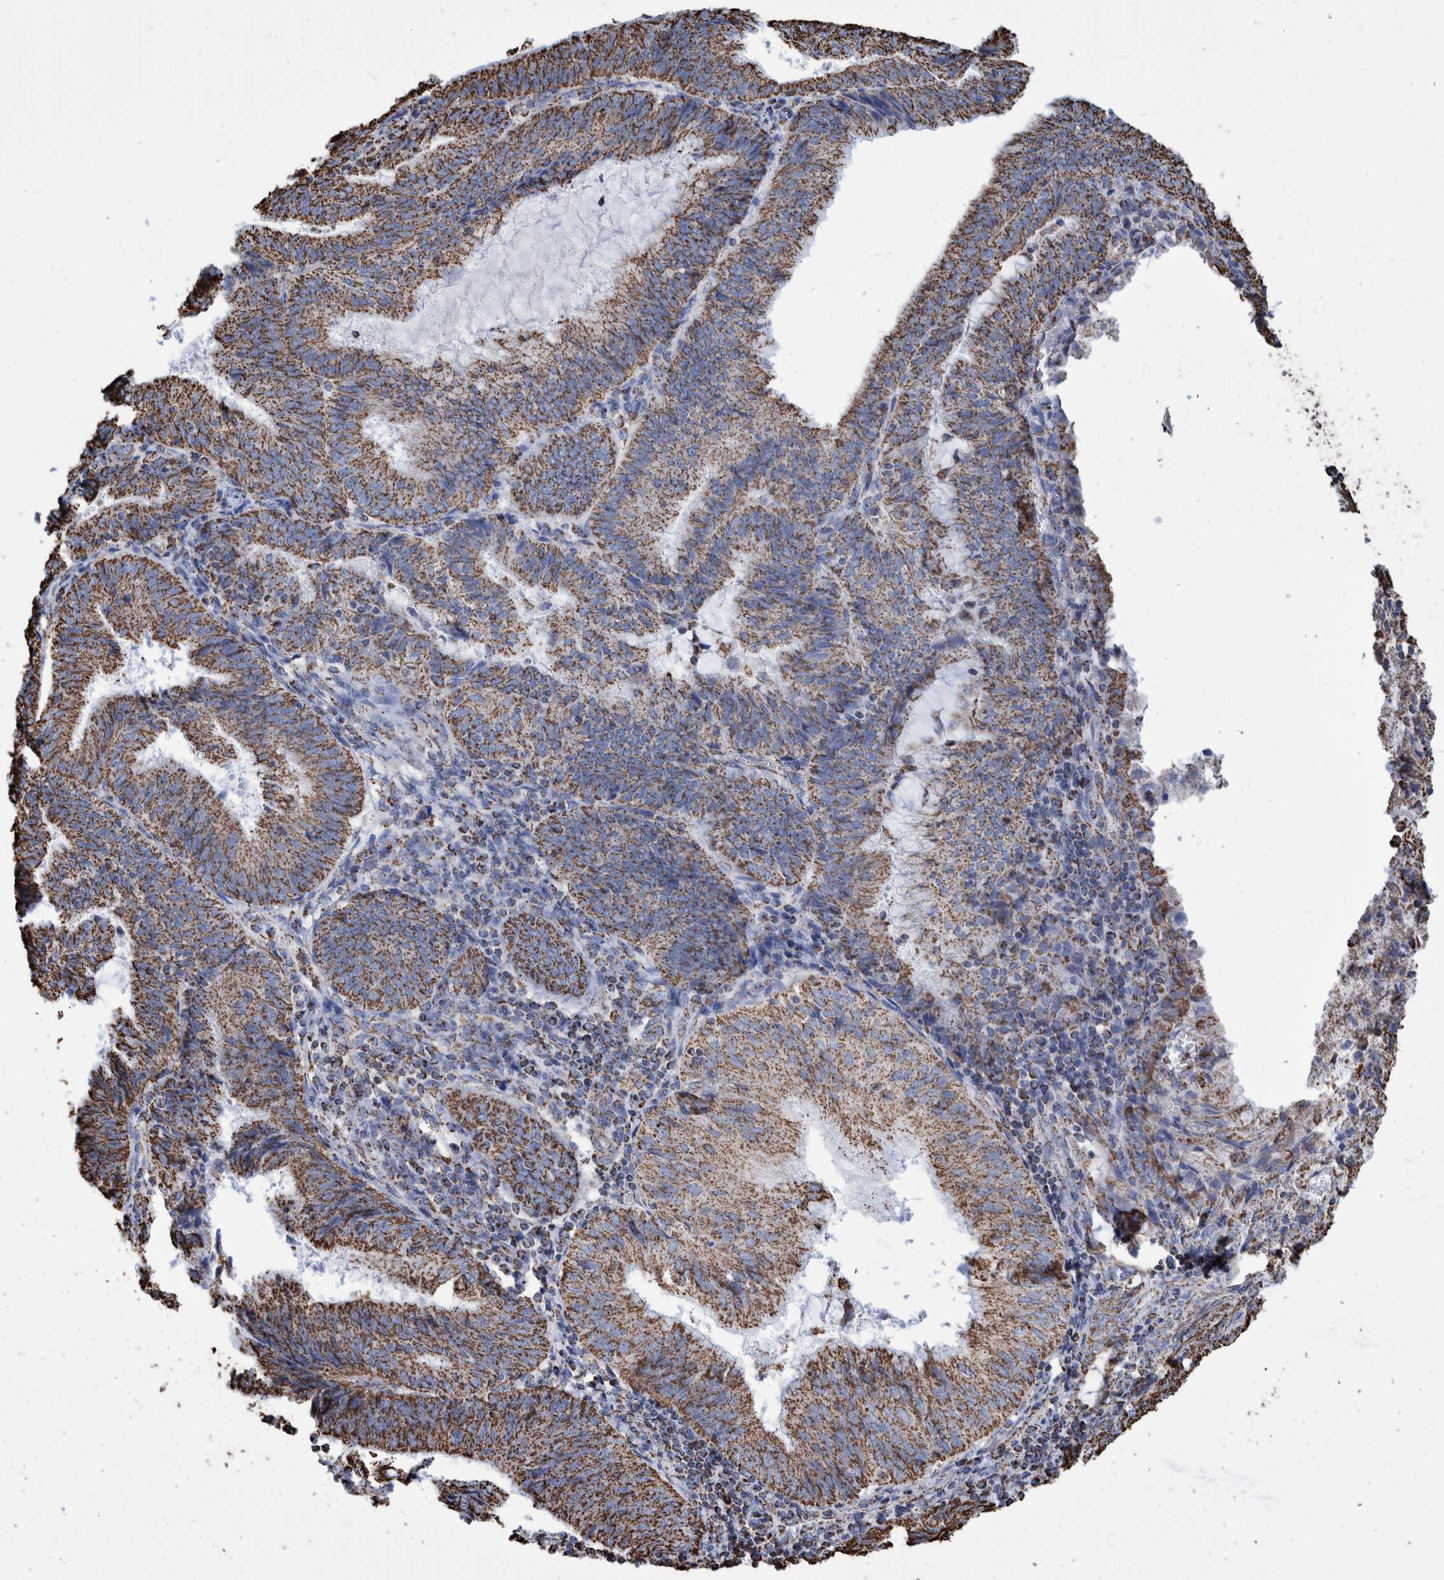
{"staining": {"intensity": "strong", "quantity": ">75%", "location": "cytoplasmic/membranous"}, "tissue": "endometrial cancer", "cell_type": "Tumor cells", "image_type": "cancer", "snomed": [{"axis": "morphology", "description": "Adenocarcinoma, NOS"}, {"axis": "topography", "description": "Endometrium"}], "caption": "Protein staining reveals strong cytoplasmic/membranous expression in approximately >75% of tumor cells in endometrial cancer. (Brightfield microscopy of DAB IHC at high magnification).", "gene": "VPS26C", "patient": {"sex": "female", "age": 81}}